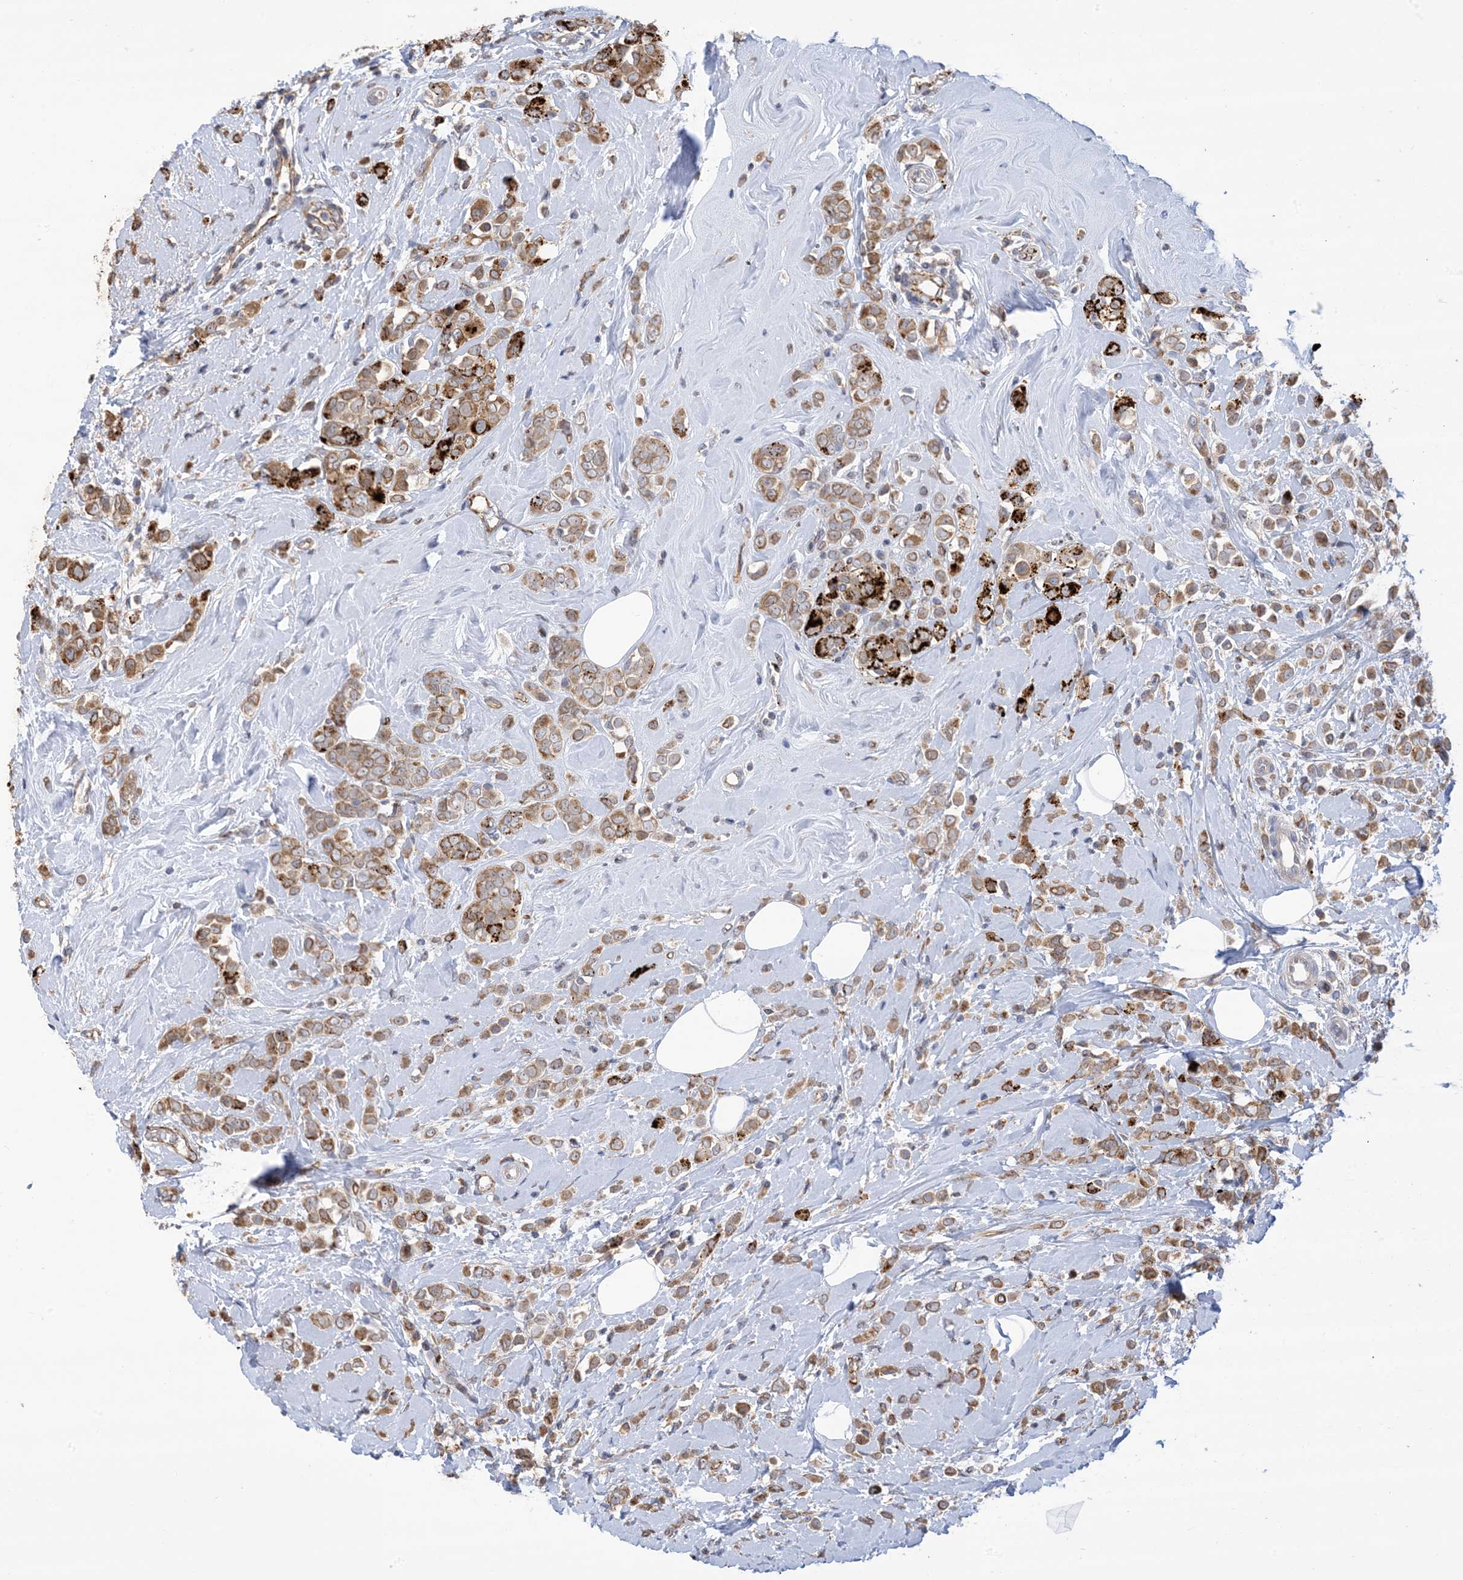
{"staining": {"intensity": "moderate", "quantity": ">75%", "location": "cytoplasmic/membranous"}, "tissue": "breast cancer", "cell_type": "Tumor cells", "image_type": "cancer", "snomed": [{"axis": "morphology", "description": "Lobular carcinoma"}, {"axis": "topography", "description": "Breast"}], "caption": "Immunohistochemistry staining of breast cancer, which displays medium levels of moderate cytoplasmic/membranous staining in approximately >75% of tumor cells indicating moderate cytoplasmic/membranous protein positivity. The staining was performed using DAB (brown) for protein detection and nuclei were counterstained in hematoxylin (blue).", "gene": "CLEC16A", "patient": {"sex": "female", "age": 47}}